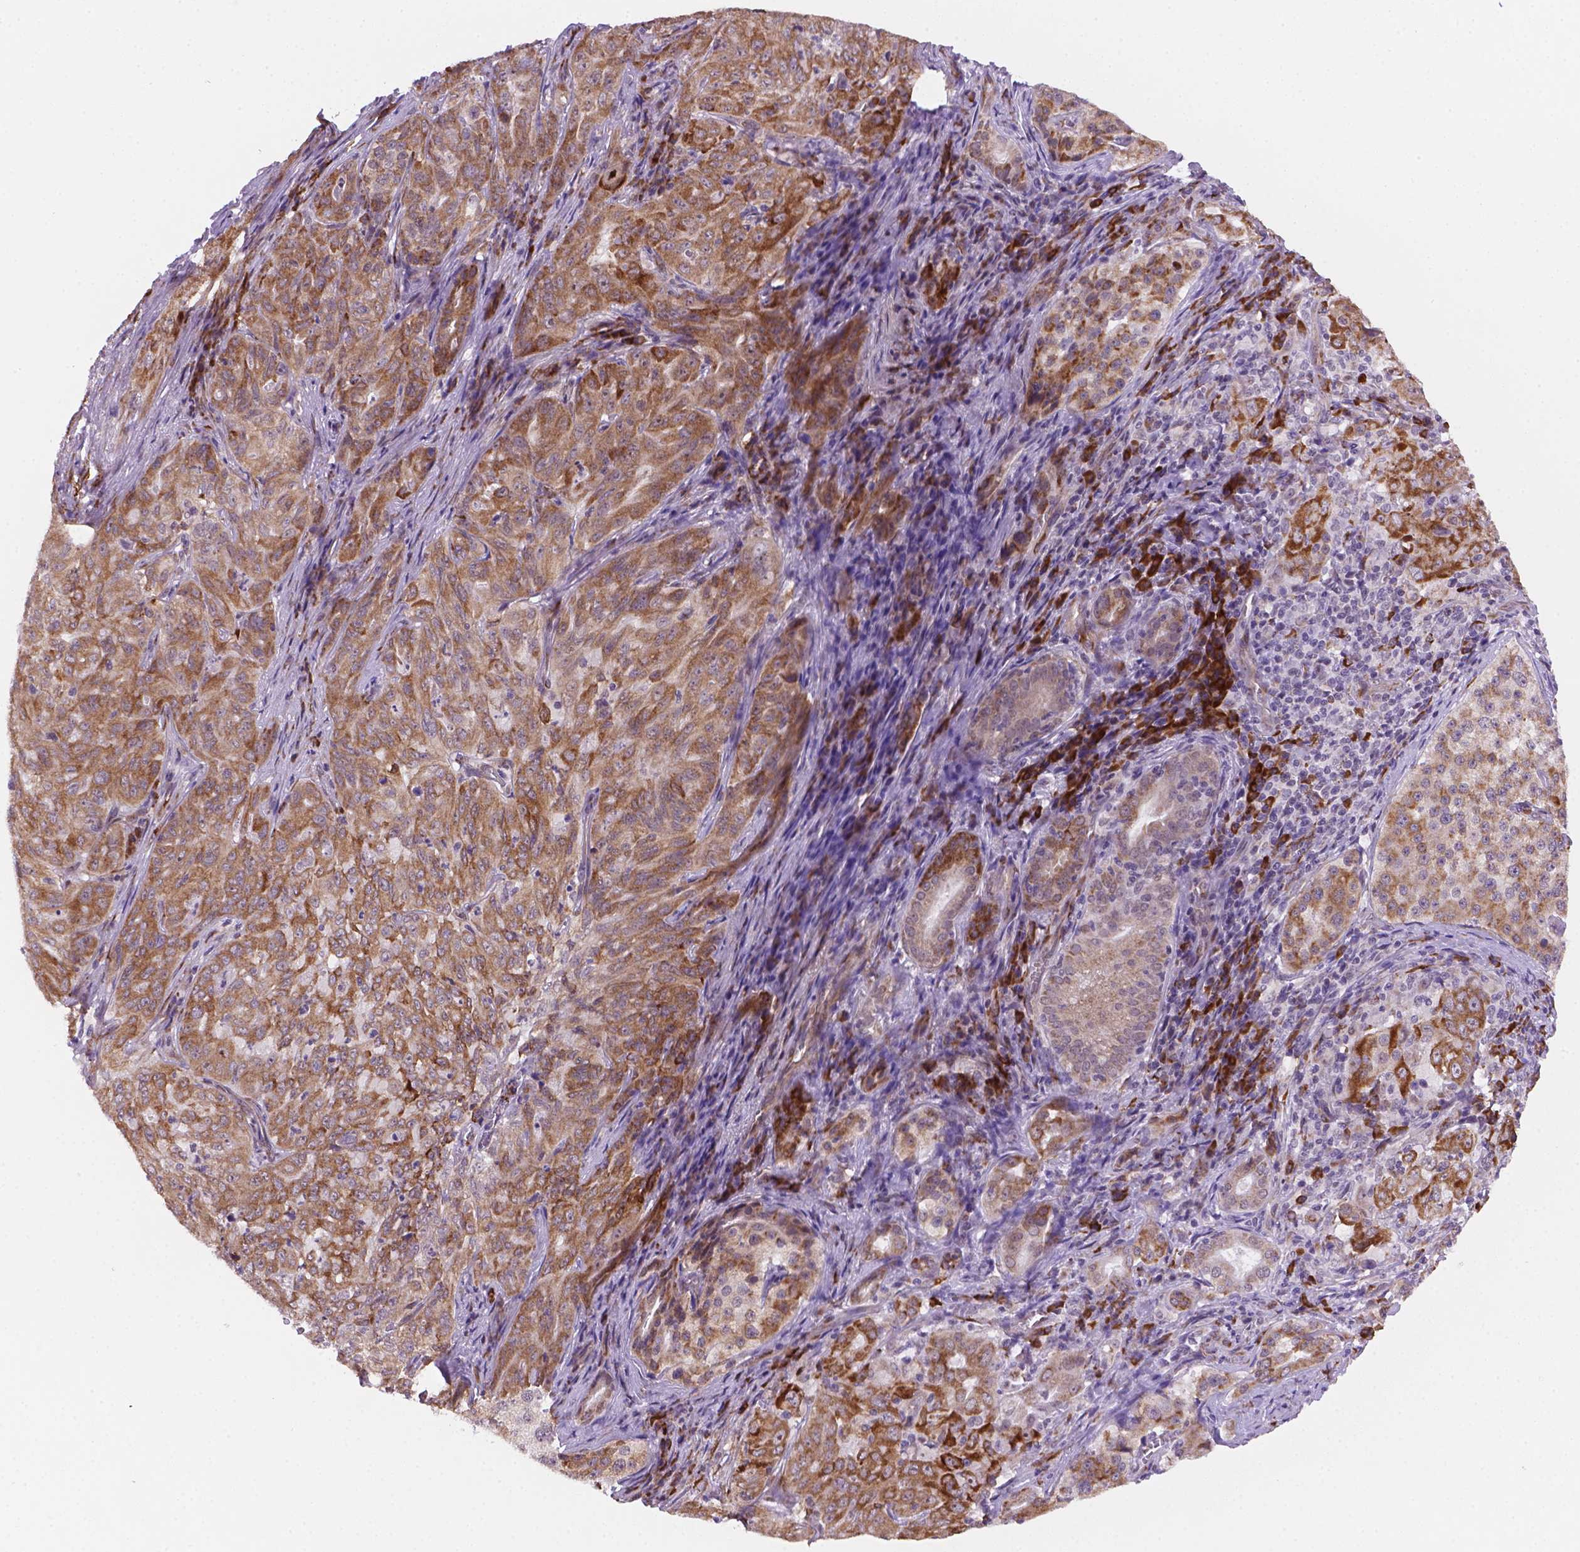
{"staining": {"intensity": "moderate", "quantity": ">75%", "location": "cytoplasmic/membranous,nuclear"}, "tissue": "pancreatic cancer", "cell_type": "Tumor cells", "image_type": "cancer", "snomed": [{"axis": "morphology", "description": "Adenocarcinoma, NOS"}, {"axis": "topography", "description": "Pancreas"}], "caption": "DAB immunohistochemical staining of pancreatic cancer displays moderate cytoplasmic/membranous and nuclear protein expression in approximately >75% of tumor cells.", "gene": "FNIP1", "patient": {"sex": "male", "age": 63}}